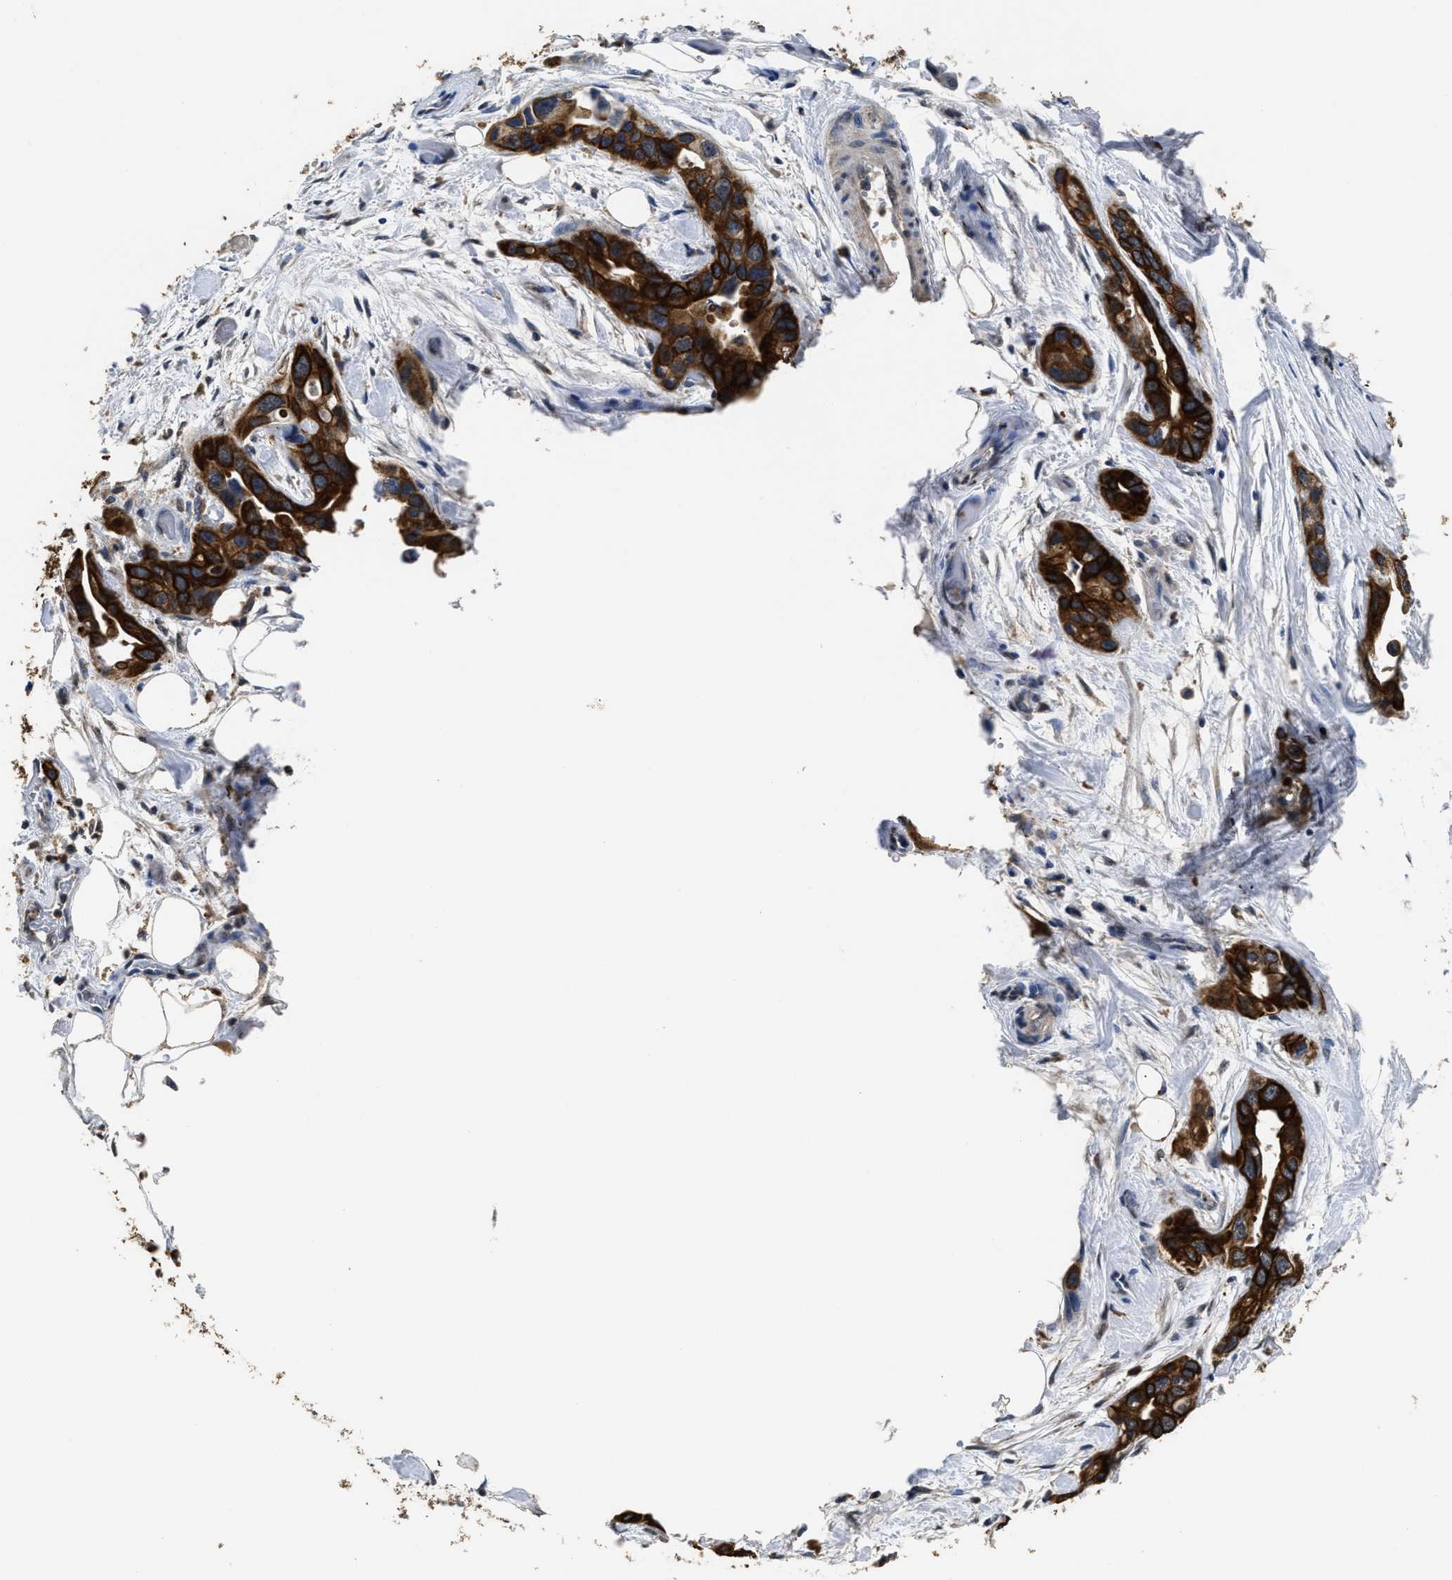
{"staining": {"intensity": "strong", "quantity": ">75%", "location": "cytoplasmic/membranous"}, "tissue": "pancreatic cancer", "cell_type": "Tumor cells", "image_type": "cancer", "snomed": [{"axis": "morphology", "description": "Adenocarcinoma, NOS"}, {"axis": "topography", "description": "Pancreas"}], "caption": "Immunohistochemistry image of neoplastic tissue: pancreatic cancer stained using immunohistochemistry shows high levels of strong protein expression localized specifically in the cytoplasmic/membranous of tumor cells, appearing as a cytoplasmic/membranous brown color.", "gene": "CTNNA1", "patient": {"sex": "female", "age": 77}}